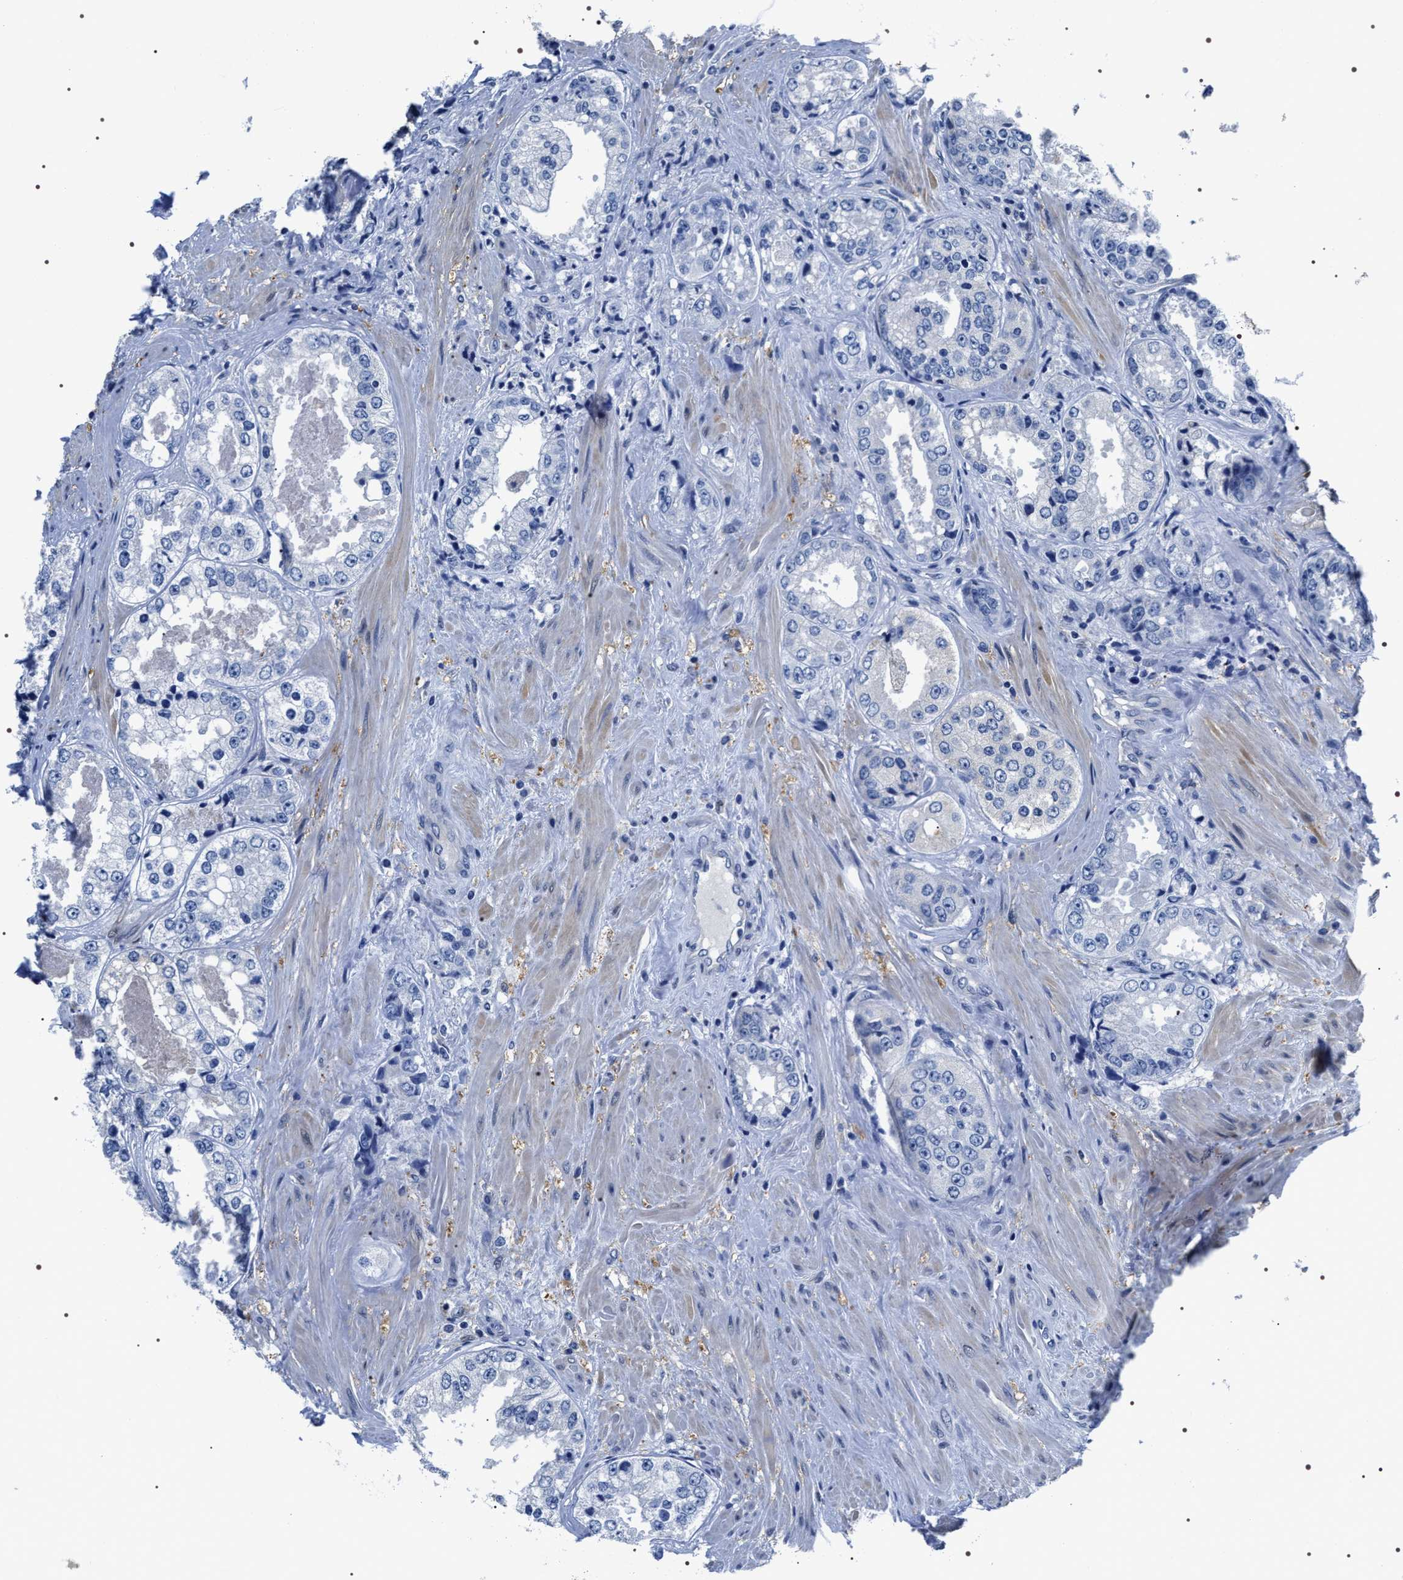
{"staining": {"intensity": "negative", "quantity": "none", "location": "none"}, "tissue": "prostate cancer", "cell_type": "Tumor cells", "image_type": "cancer", "snomed": [{"axis": "morphology", "description": "Adenocarcinoma, High grade"}, {"axis": "topography", "description": "Prostate"}], "caption": "Immunohistochemical staining of high-grade adenocarcinoma (prostate) reveals no significant staining in tumor cells.", "gene": "ADH4", "patient": {"sex": "male", "age": 61}}